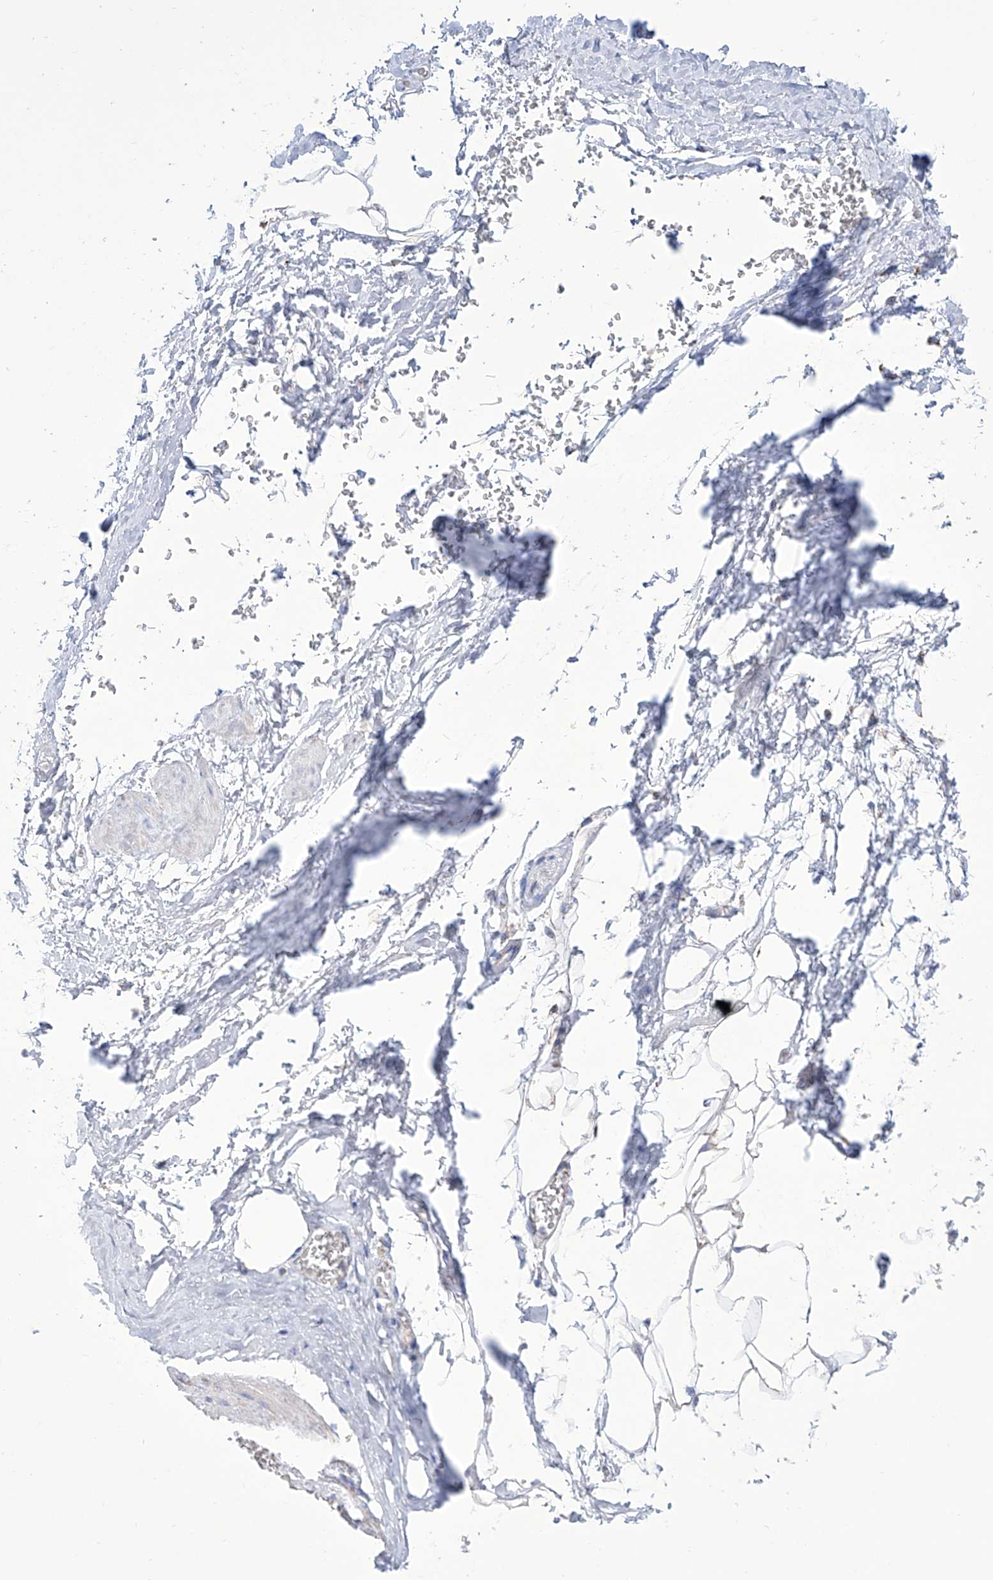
{"staining": {"intensity": "negative", "quantity": "none", "location": "none"}, "tissue": "adipose tissue", "cell_type": "Adipocytes", "image_type": "normal", "snomed": [{"axis": "morphology", "description": "Normal tissue, NOS"}, {"axis": "morphology", "description": "Adenocarcinoma, Low grade"}, {"axis": "topography", "description": "Prostate"}, {"axis": "topography", "description": "Peripheral nerve tissue"}], "caption": "Immunohistochemistry (IHC) photomicrograph of unremarkable adipose tissue: human adipose tissue stained with DAB demonstrates no significant protein staining in adipocytes. Brightfield microscopy of immunohistochemistry stained with DAB (3,3'-diaminobenzidine) (brown) and hematoxylin (blue), captured at high magnification.", "gene": "ALDH6A1", "patient": {"sex": "male", "age": 63}}